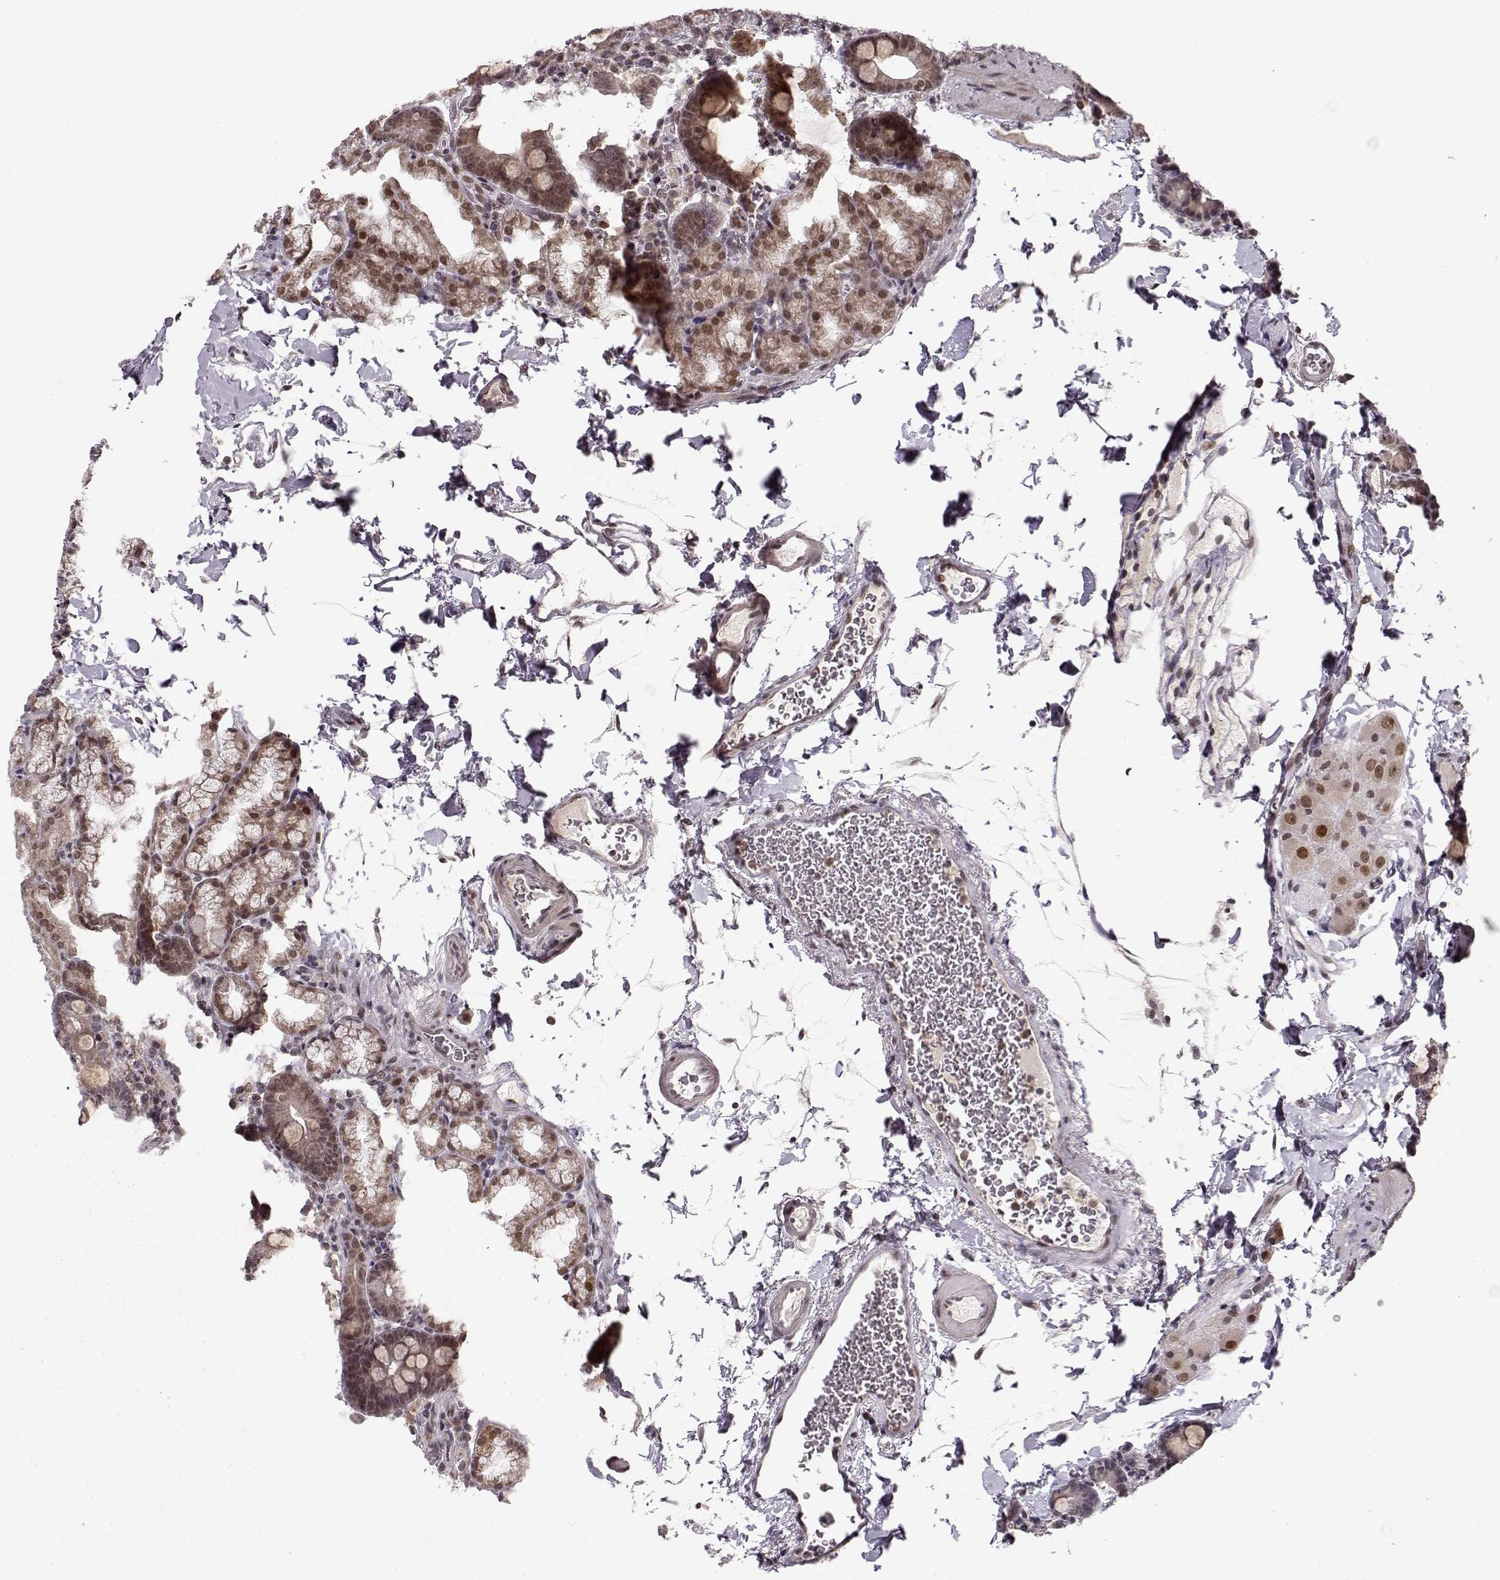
{"staining": {"intensity": "weak", "quantity": ">75%", "location": "cytoplasmic/membranous,nuclear"}, "tissue": "duodenum", "cell_type": "Glandular cells", "image_type": "normal", "snomed": [{"axis": "morphology", "description": "Normal tissue, NOS"}, {"axis": "topography", "description": "Duodenum"}], "caption": "This image demonstrates unremarkable duodenum stained with IHC to label a protein in brown. The cytoplasmic/membranous,nuclear of glandular cells show weak positivity for the protein. Nuclei are counter-stained blue.", "gene": "RAI1", "patient": {"sex": "male", "age": 59}}